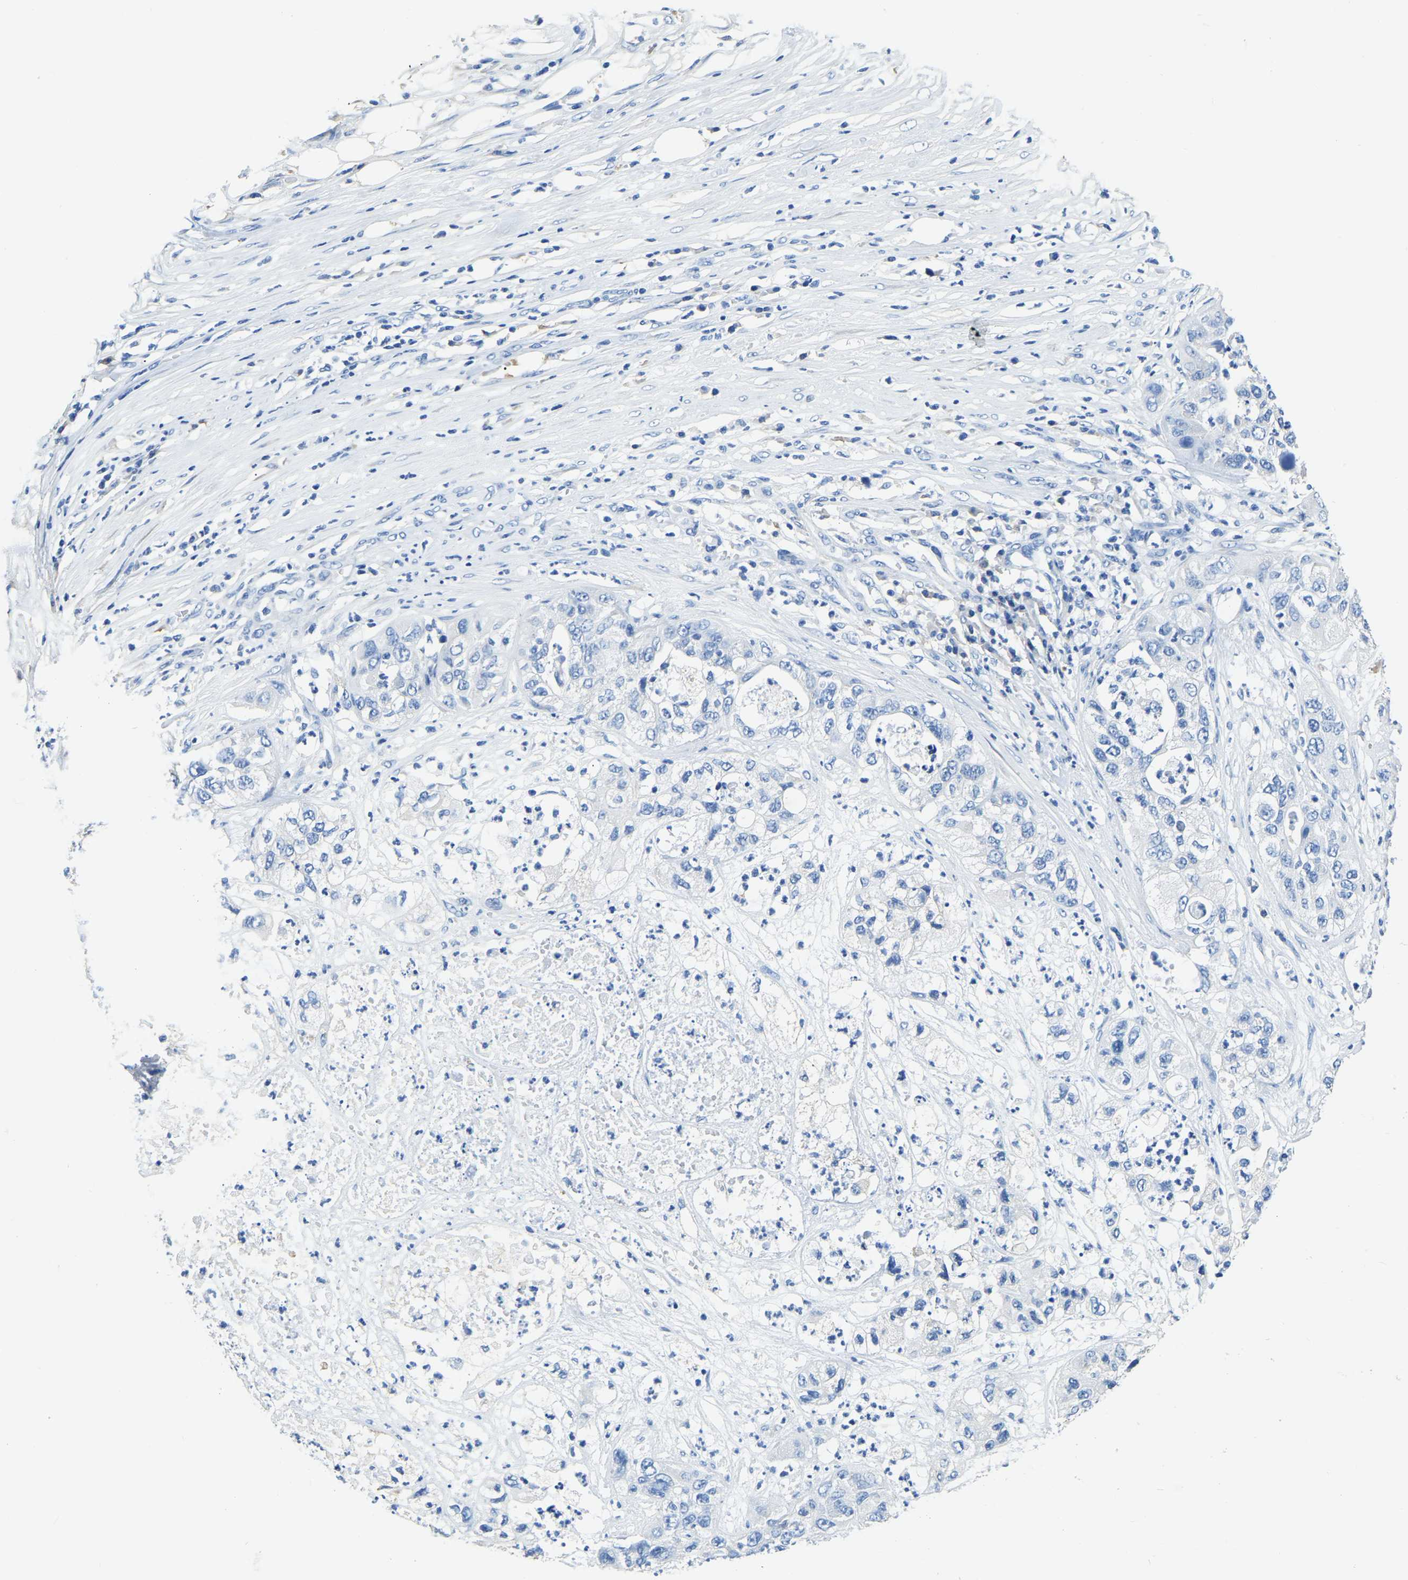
{"staining": {"intensity": "negative", "quantity": "none", "location": "none"}, "tissue": "pancreatic cancer", "cell_type": "Tumor cells", "image_type": "cancer", "snomed": [{"axis": "morphology", "description": "Adenocarcinoma, NOS"}, {"axis": "topography", "description": "Pancreas"}], "caption": "The photomicrograph displays no significant staining in tumor cells of pancreatic adenocarcinoma.", "gene": "ZDHHC13", "patient": {"sex": "female", "age": 78}}